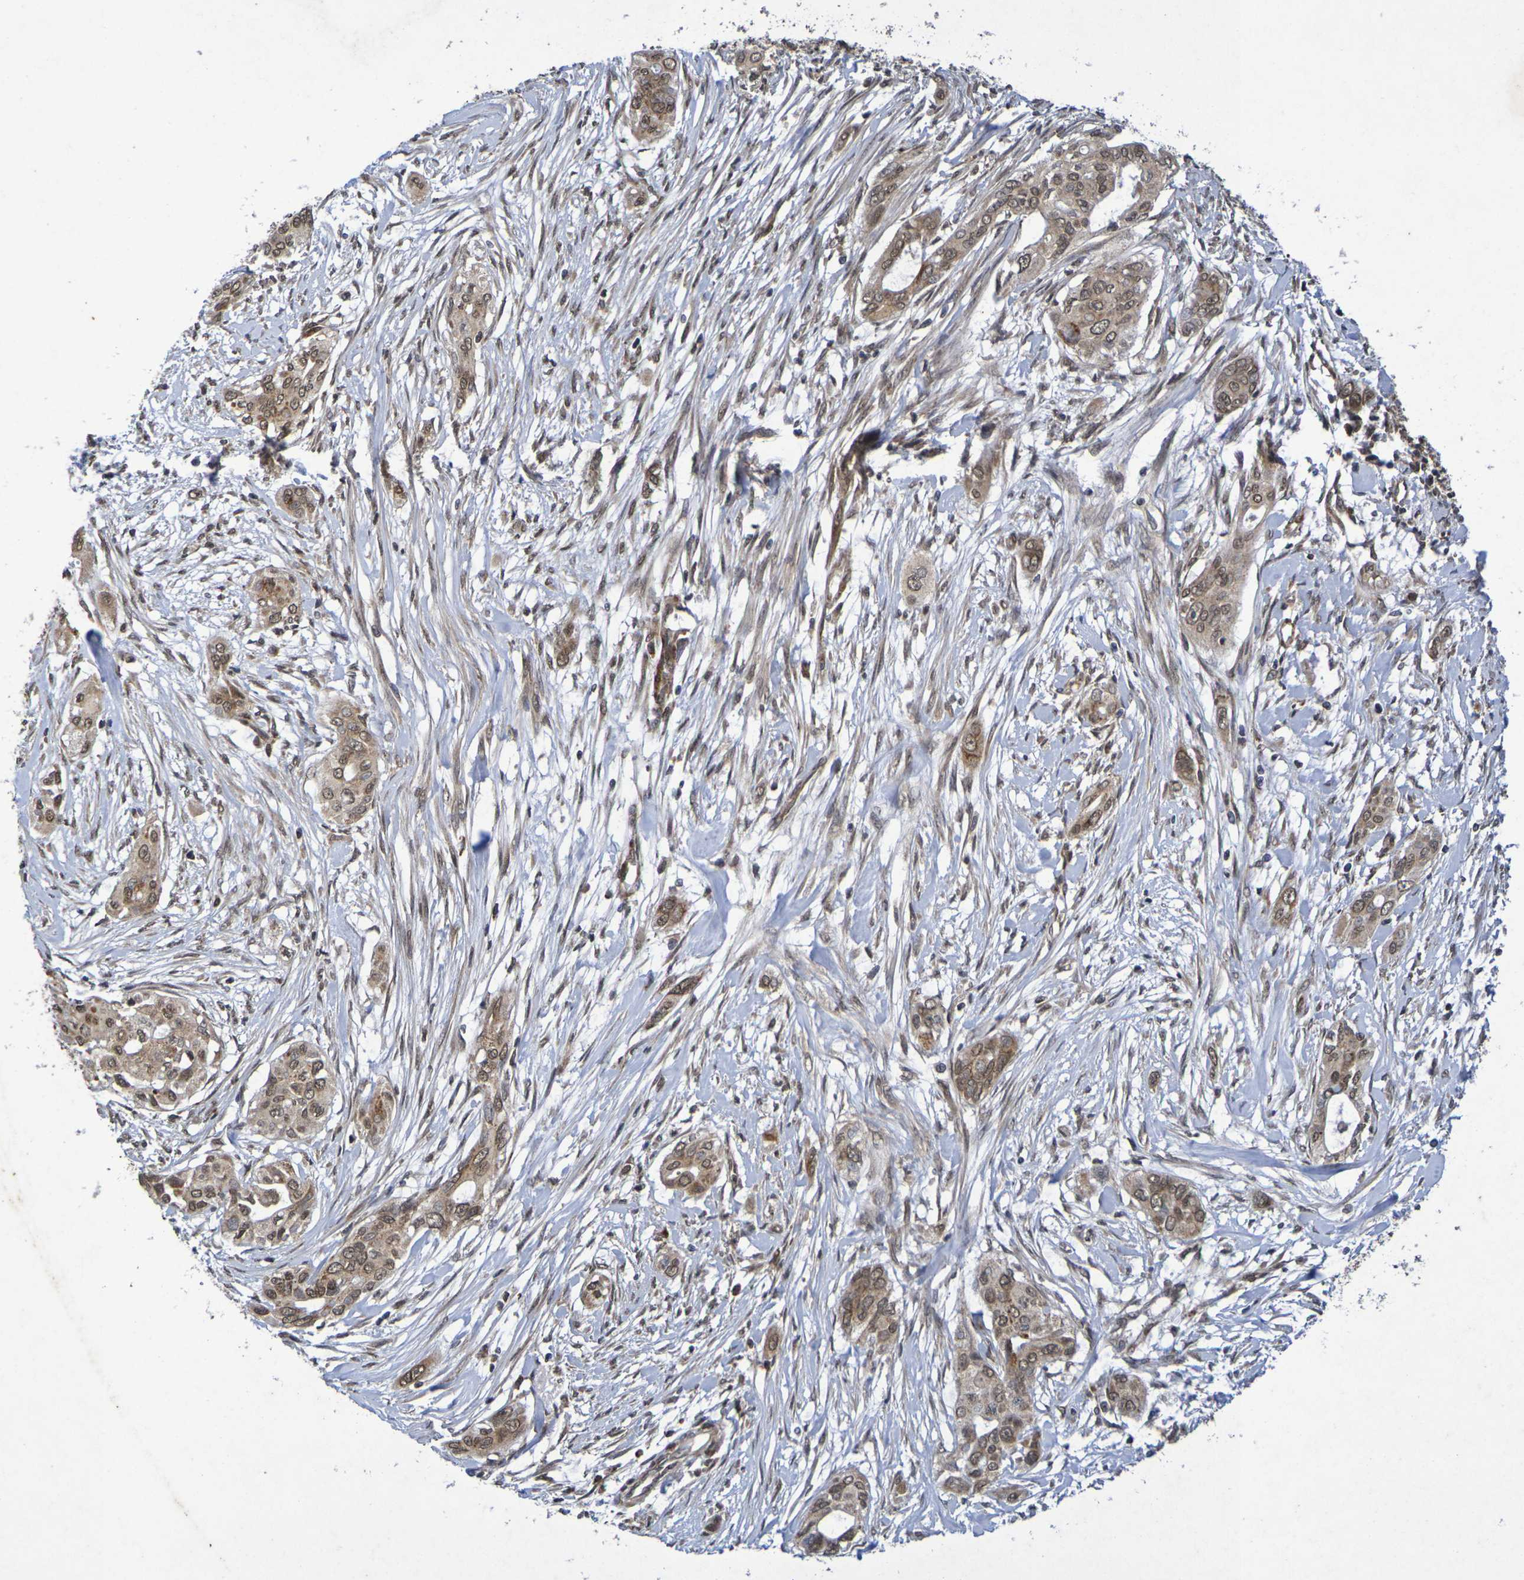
{"staining": {"intensity": "moderate", "quantity": ">75%", "location": "cytoplasmic/membranous,nuclear"}, "tissue": "pancreatic cancer", "cell_type": "Tumor cells", "image_type": "cancer", "snomed": [{"axis": "morphology", "description": "Adenocarcinoma, NOS"}, {"axis": "topography", "description": "Pancreas"}], "caption": "The immunohistochemical stain highlights moderate cytoplasmic/membranous and nuclear positivity in tumor cells of pancreatic cancer tissue. Immunohistochemistry stains the protein of interest in brown and the nuclei are stained blue.", "gene": "GUCY1A2", "patient": {"sex": "female", "age": 60}}